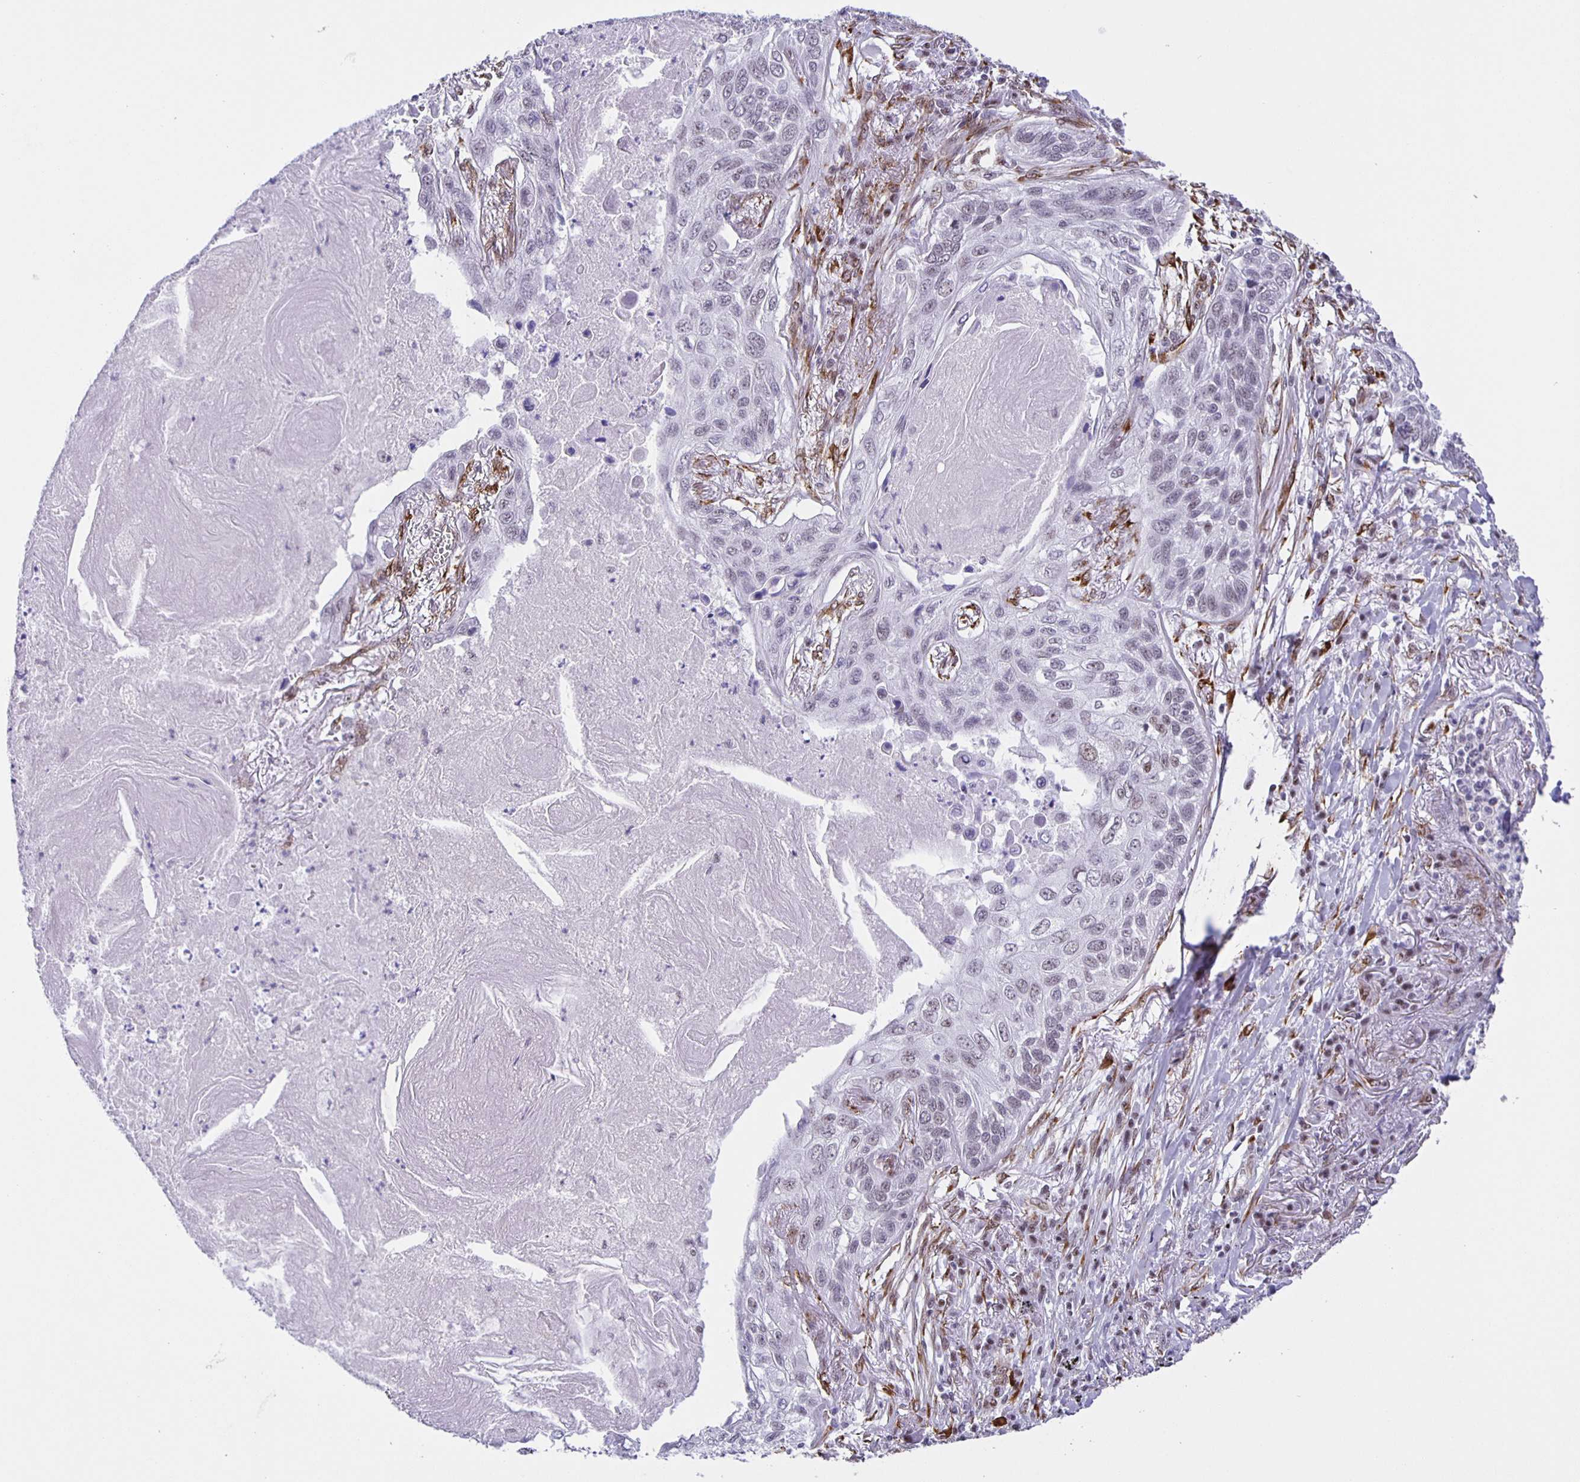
{"staining": {"intensity": "negative", "quantity": "none", "location": "none"}, "tissue": "lung cancer", "cell_type": "Tumor cells", "image_type": "cancer", "snomed": [{"axis": "morphology", "description": "Squamous cell carcinoma, NOS"}, {"axis": "topography", "description": "Lung"}], "caption": "Immunohistochemistry (IHC) photomicrograph of neoplastic tissue: lung cancer (squamous cell carcinoma) stained with DAB (3,3'-diaminobenzidine) demonstrates no significant protein staining in tumor cells. Nuclei are stained in blue.", "gene": "ZRANB2", "patient": {"sex": "male", "age": 75}}